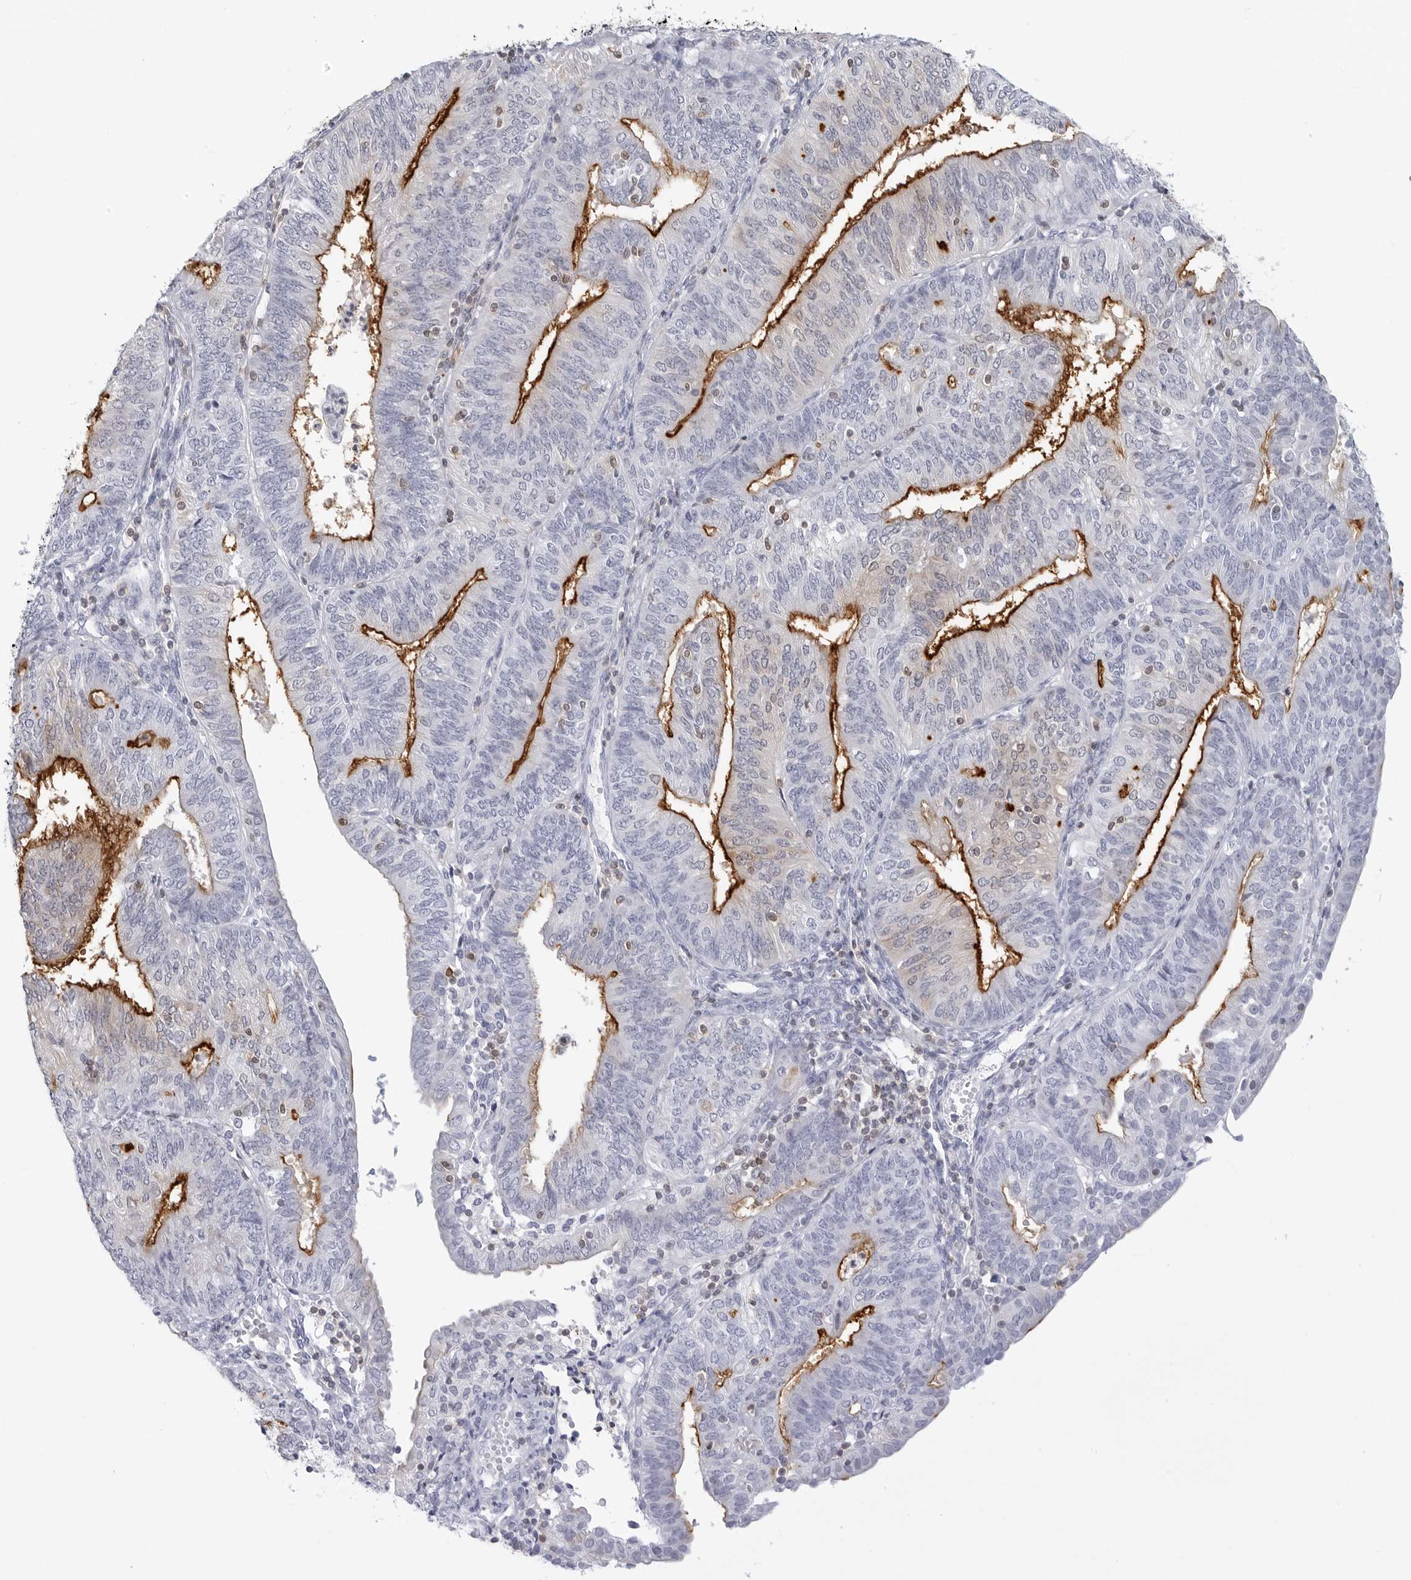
{"staining": {"intensity": "strong", "quantity": "<25%", "location": "cytoplasmic/membranous"}, "tissue": "endometrial cancer", "cell_type": "Tumor cells", "image_type": "cancer", "snomed": [{"axis": "morphology", "description": "Adenocarcinoma, NOS"}, {"axis": "topography", "description": "Endometrium"}], "caption": "DAB immunohistochemical staining of human endometrial cancer displays strong cytoplasmic/membranous protein expression in about <25% of tumor cells.", "gene": "SLC9A3R1", "patient": {"sex": "female", "age": 58}}